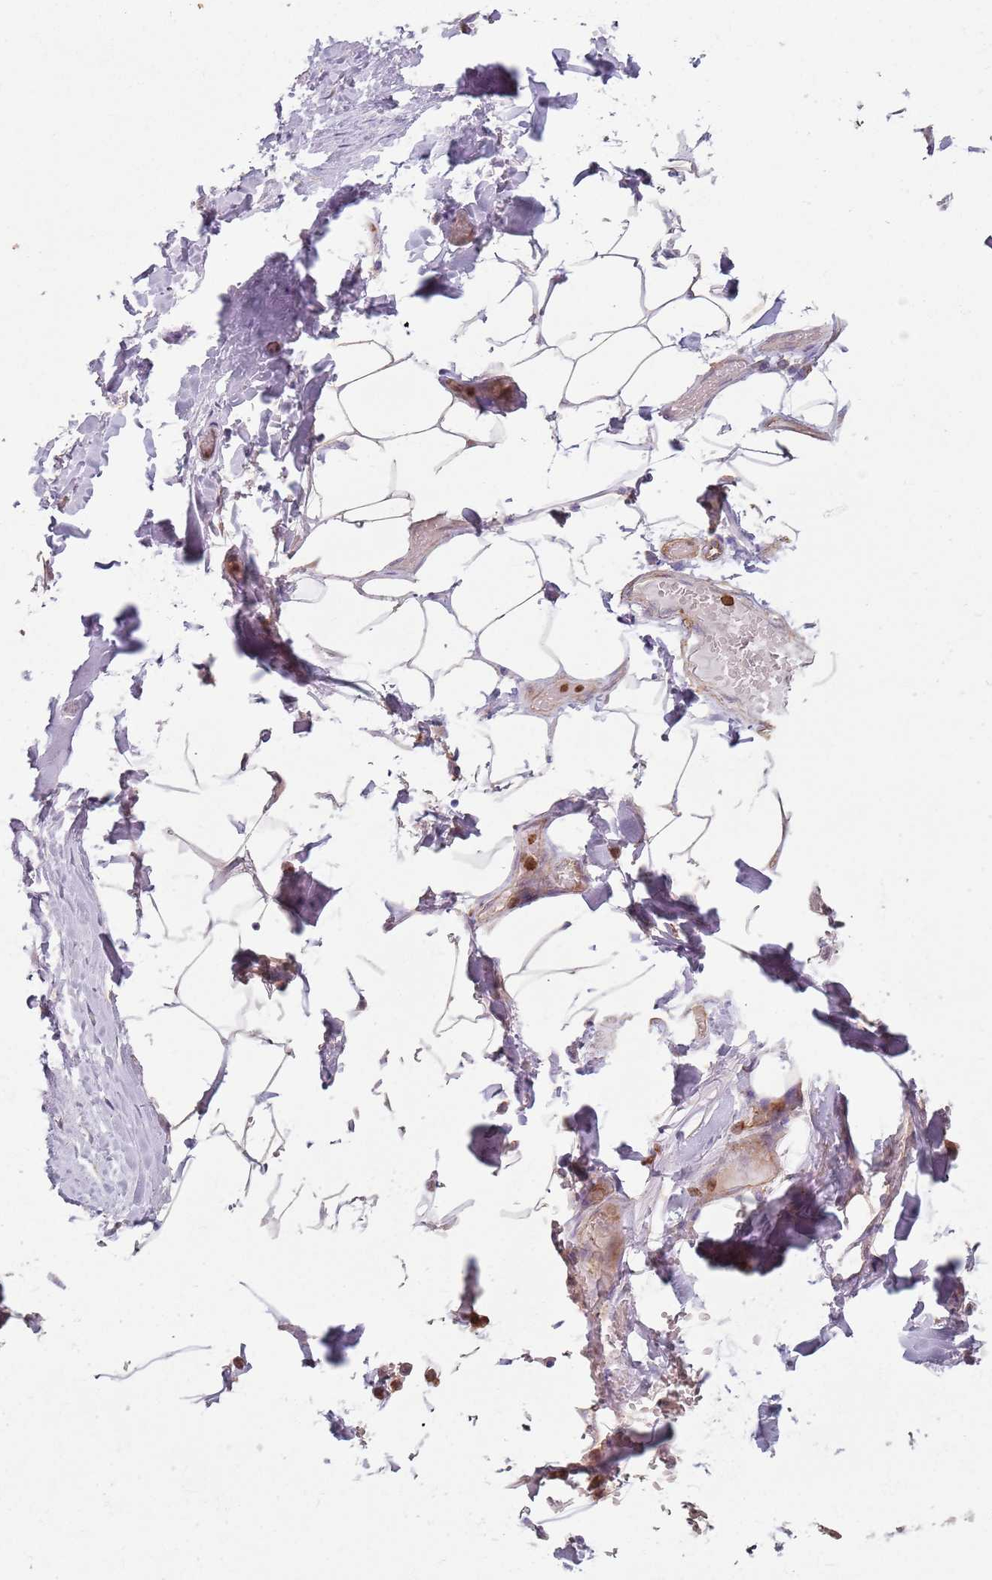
{"staining": {"intensity": "moderate", "quantity": "25%-75%", "location": "cytoplasmic/membranous"}, "tissue": "adipose tissue", "cell_type": "Adipocytes", "image_type": "normal", "snomed": [{"axis": "morphology", "description": "Normal tissue, NOS"}, {"axis": "topography", "description": "Lymph node"}, {"axis": "topography", "description": "Cartilage tissue"}, {"axis": "topography", "description": "Bronchus"}], "caption": "Immunohistochemistry (IHC) of unremarkable adipose tissue displays medium levels of moderate cytoplasmic/membranous positivity in approximately 25%-75% of adipocytes.", "gene": "PHLPP2", "patient": {"sex": "male", "age": 63}}